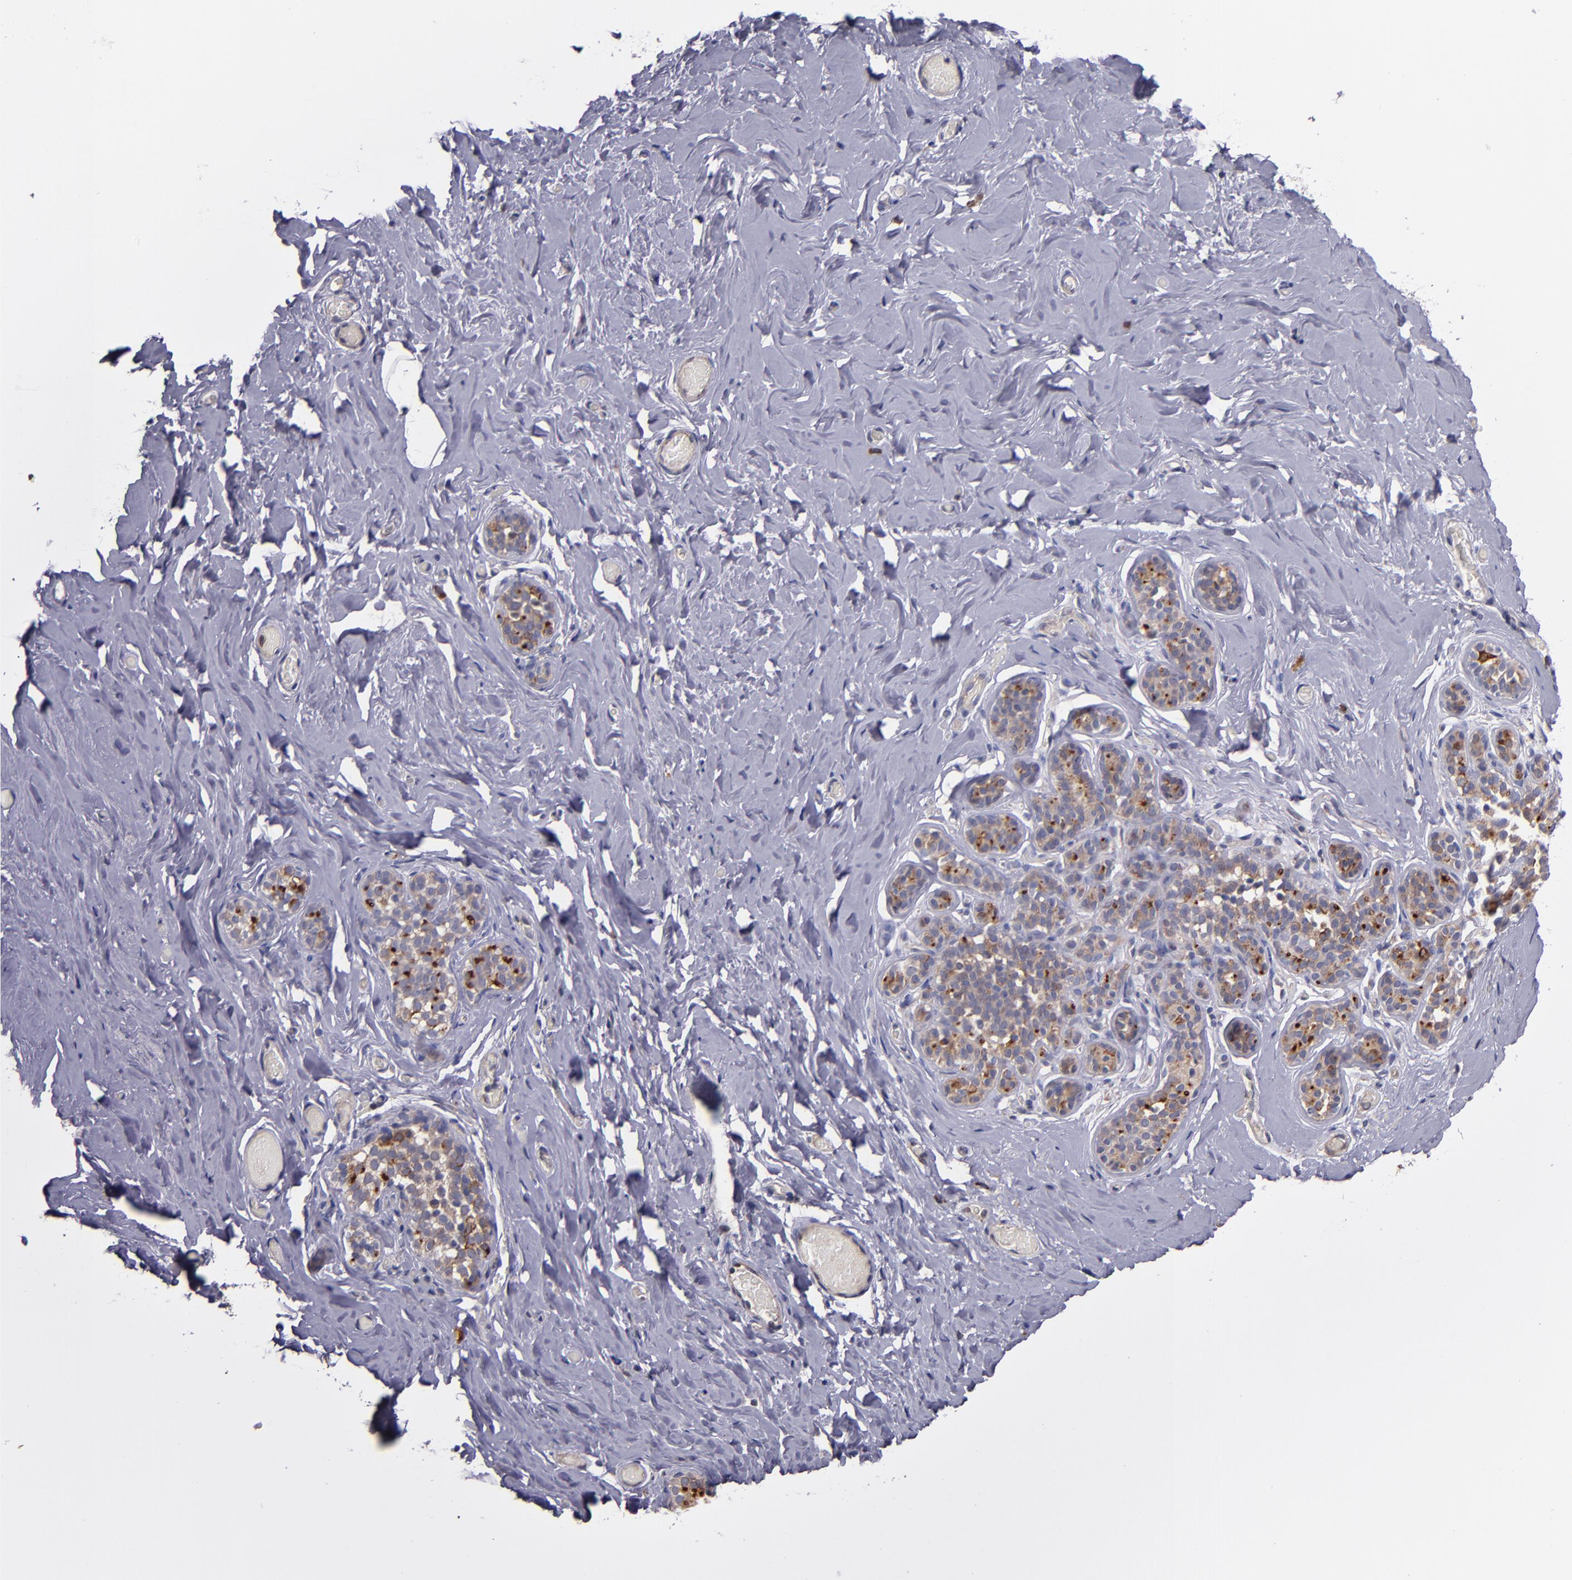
{"staining": {"intensity": "weak", "quantity": ">75%", "location": "cytoplasmic/membranous"}, "tissue": "breast", "cell_type": "Glandular cells", "image_type": "normal", "snomed": [{"axis": "morphology", "description": "Normal tissue, NOS"}, {"axis": "topography", "description": "Breast"}], "caption": "Weak cytoplasmic/membranous protein positivity is appreciated in approximately >75% of glandular cells in breast. Immunohistochemistry stains the protein in brown and the nuclei are stained blue.", "gene": "IFIH1", "patient": {"sex": "female", "age": 75}}